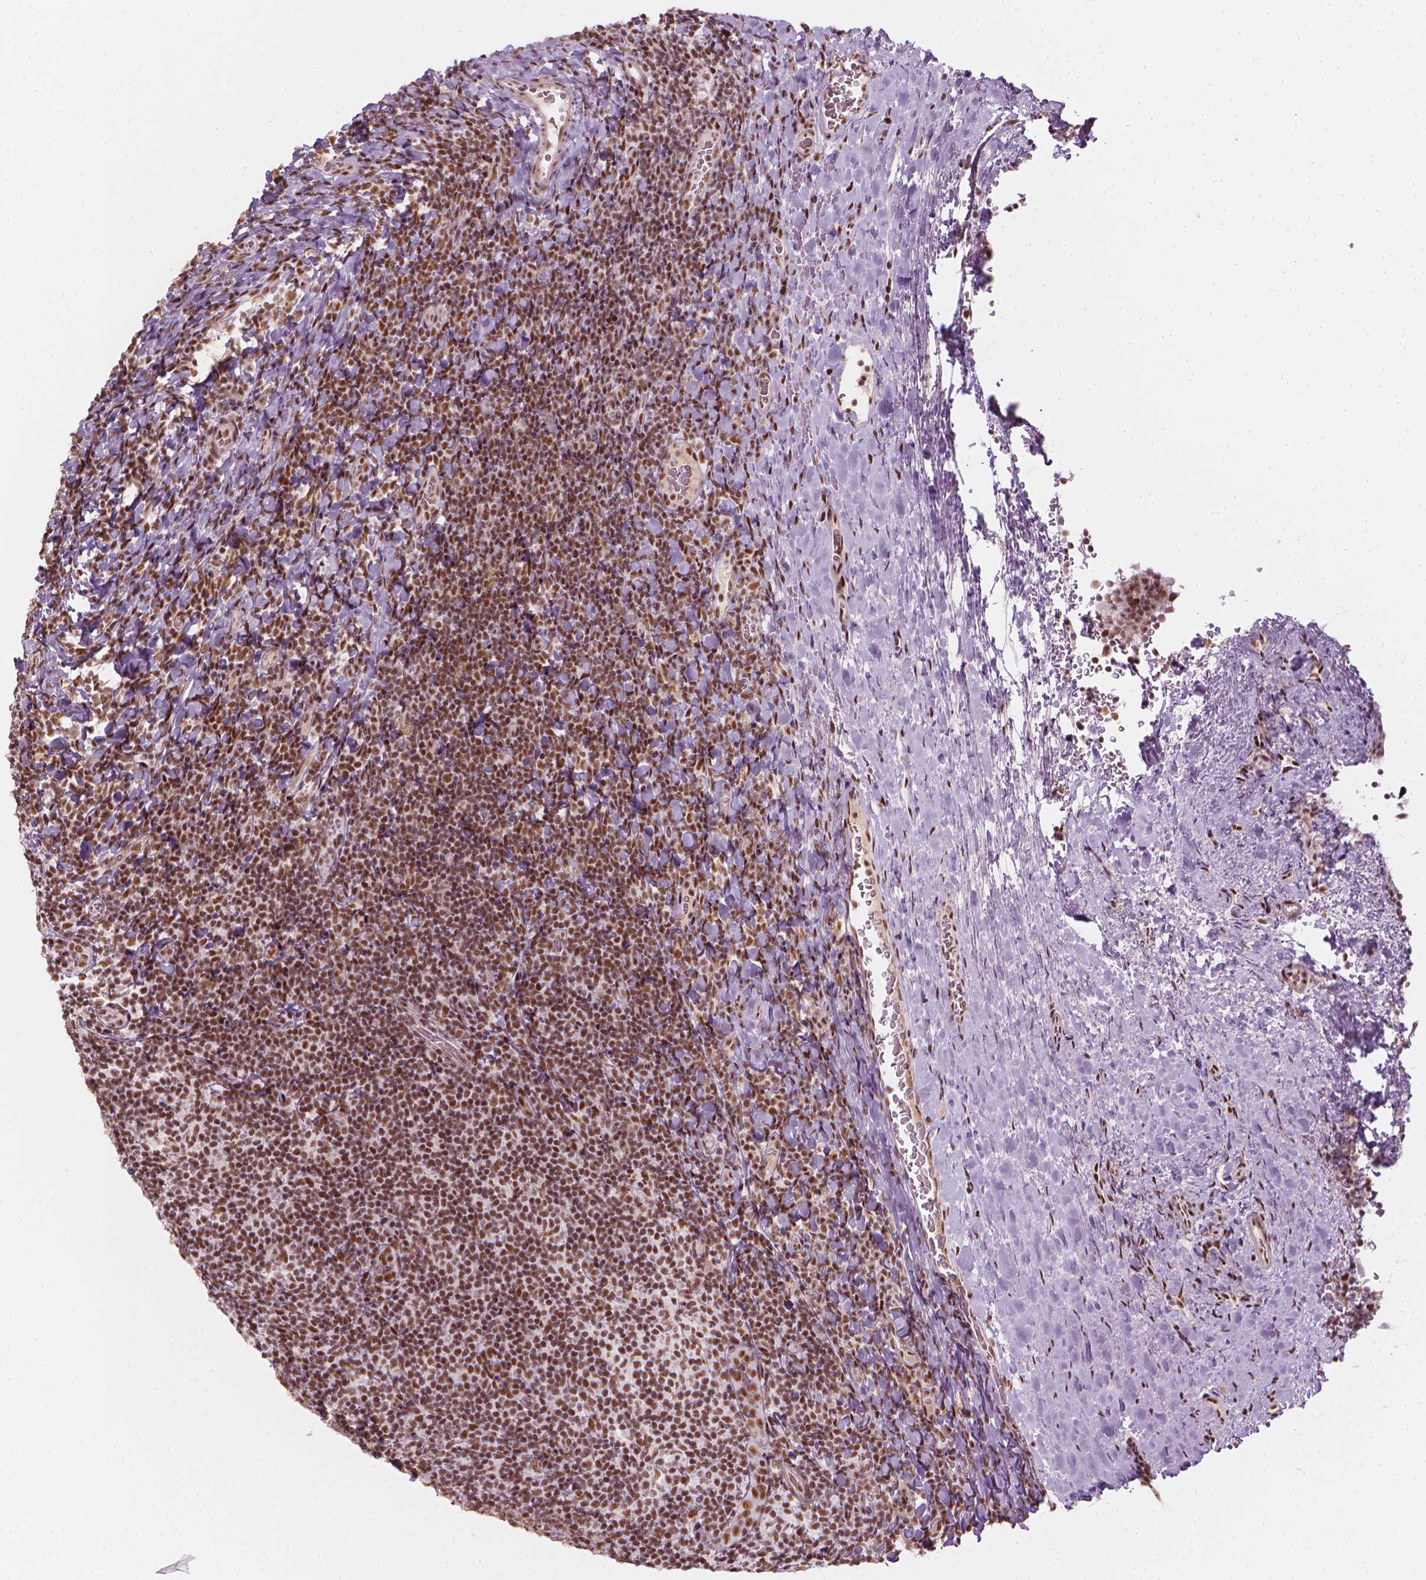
{"staining": {"intensity": "strong", "quantity": ">75%", "location": "nuclear"}, "tissue": "tonsil", "cell_type": "Germinal center cells", "image_type": "normal", "snomed": [{"axis": "morphology", "description": "Normal tissue, NOS"}, {"axis": "topography", "description": "Tonsil"}], "caption": "Strong nuclear expression for a protein is identified in about >75% of germinal center cells of benign tonsil using immunohistochemistry (IHC).", "gene": "ELF2", "patient": {"sex": "male", "age": 17}}